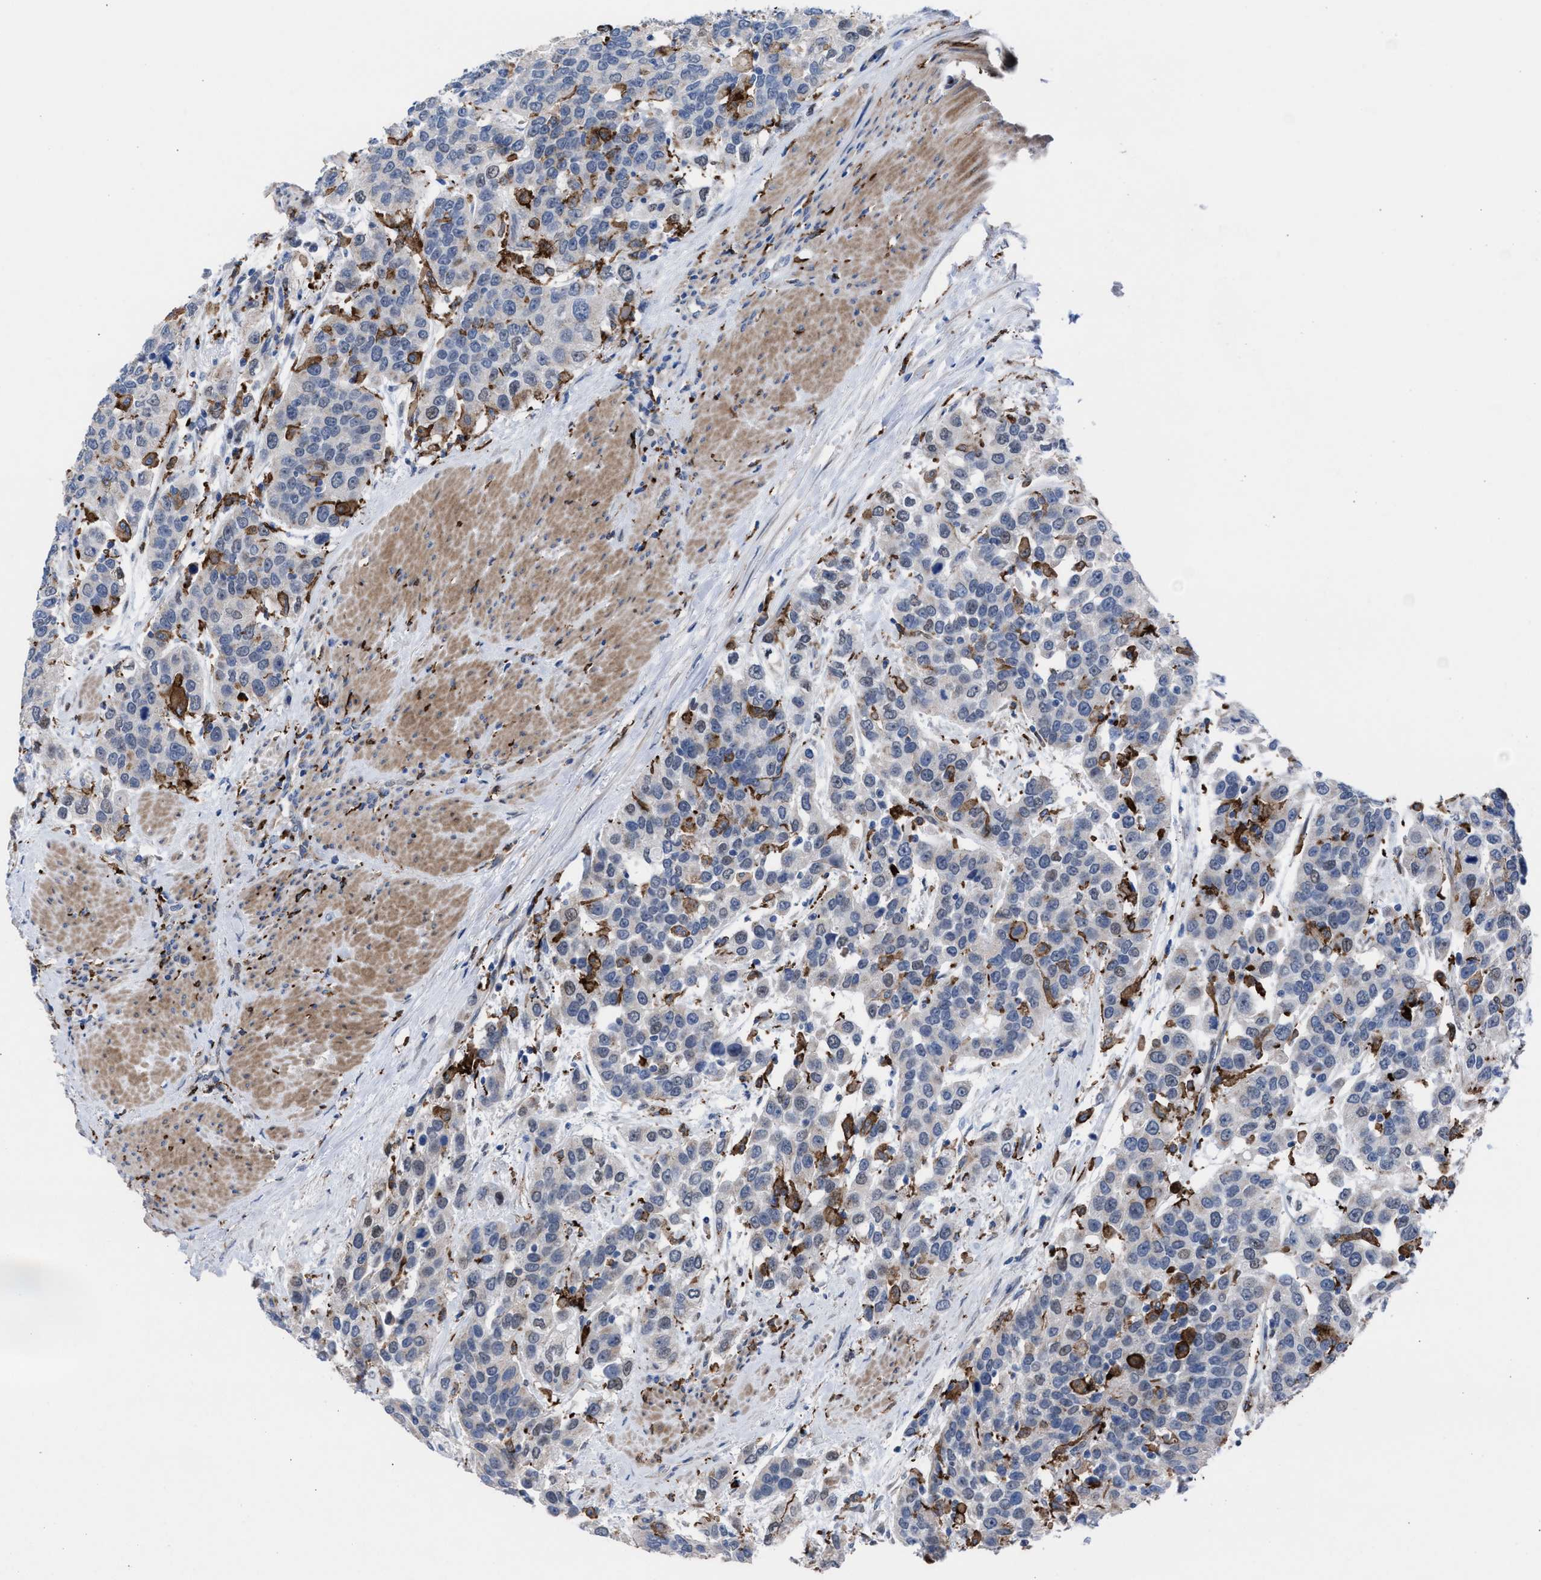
{"staining": {"intensity": "negative", "quantity": "none", "location": "none"}, "tissue": "urothelial cancer", "cell_type": "Tumor cells", "image_type": "cancer", "snomed": [{"axis": "morphology", "description": "Urothelial carcinoma, High grade"}, {"axis": "topography", "description": "Urinary bladder"}], "caption": "The photomicrograph exhibits no staining of tumor cells in high-grade urothelial carcinoma.", "gene": "SLC47A1", "patient": {"sex": "female", "age": 80}}